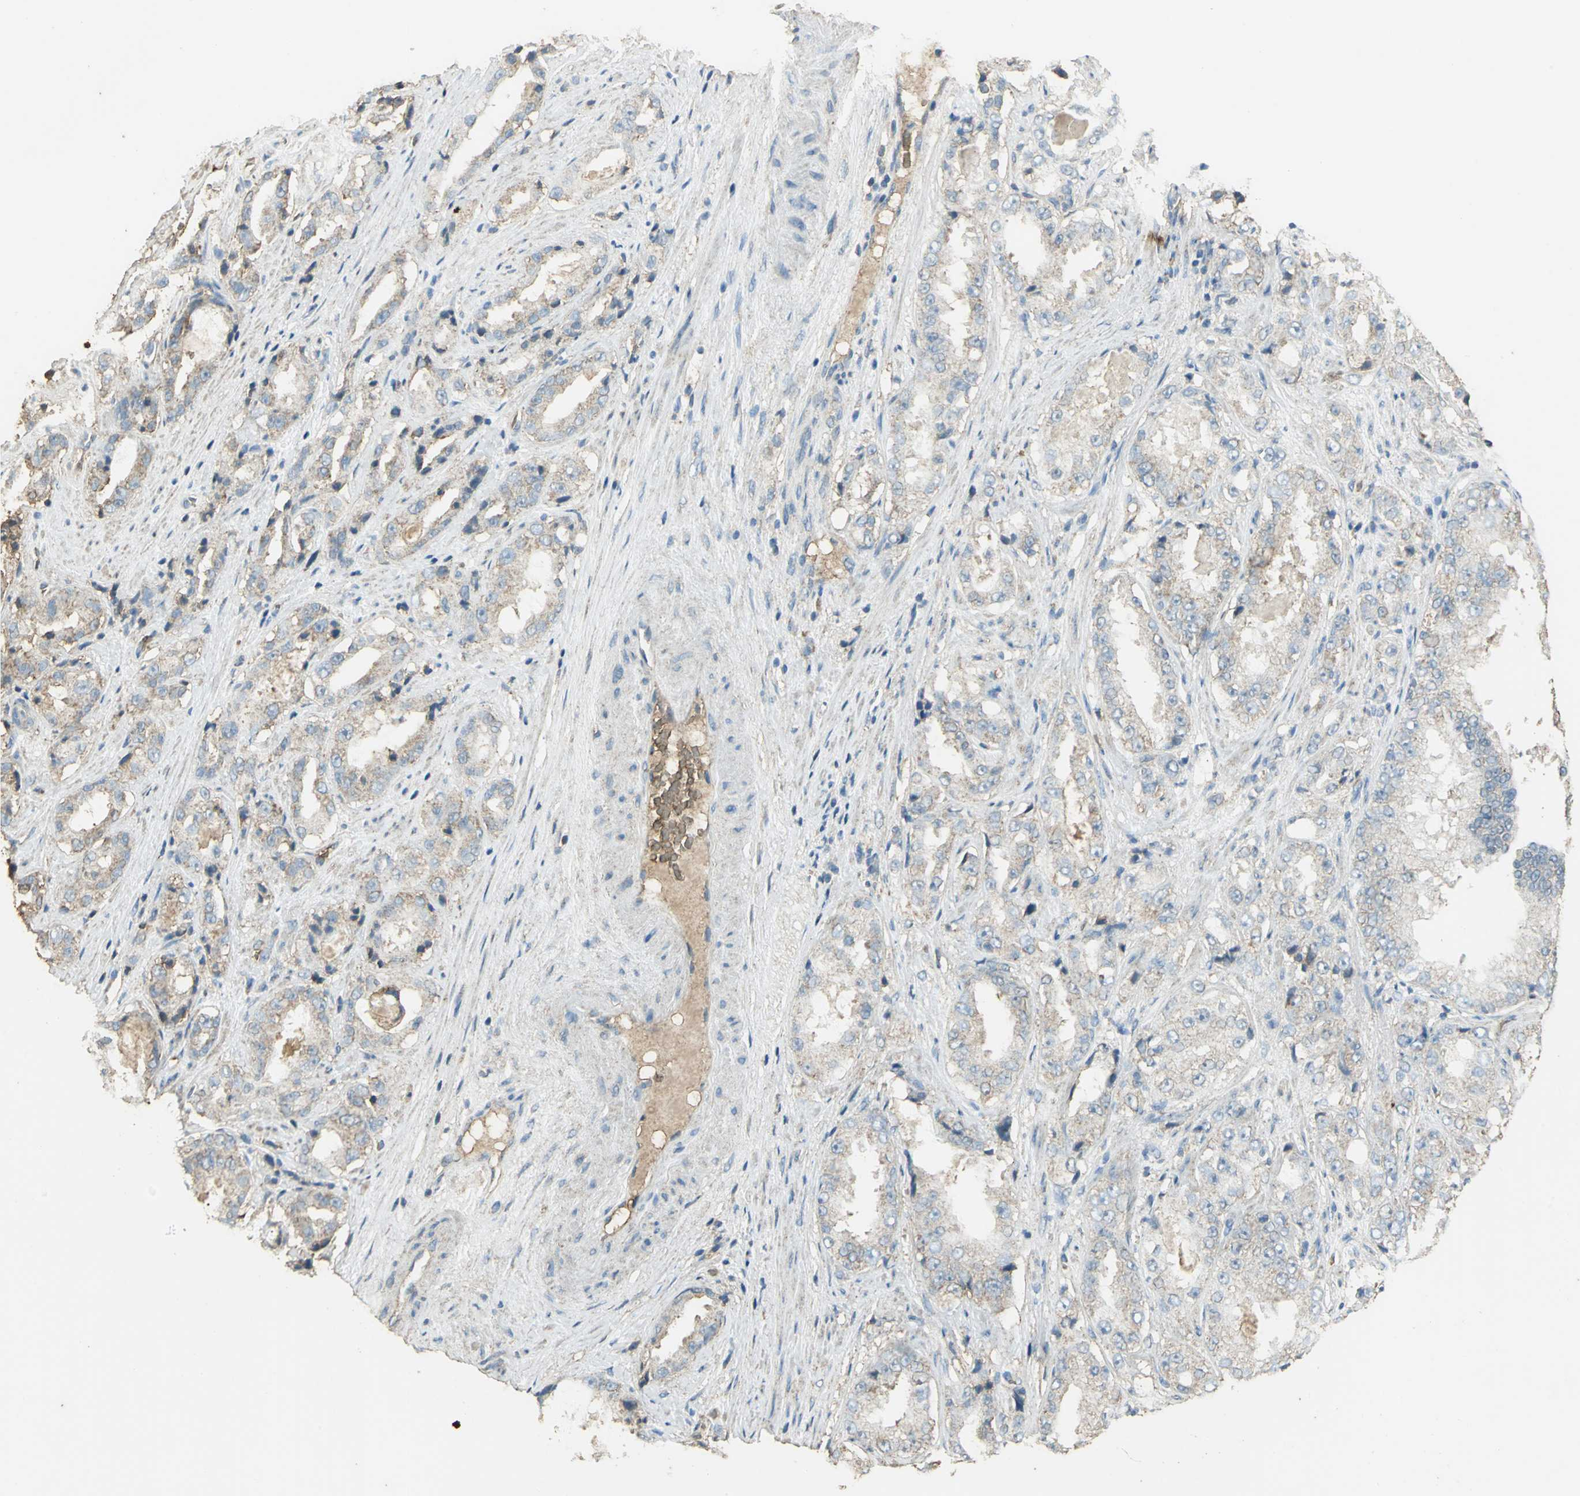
{"staining": {"intensity": "weak", "quantity": ">75%", "location": "cytoplasmic/membranous"}, "tissue": "prostate cancer", "cell_type": "Tumor cells", "image_type": "cancer", "snomed": [{"axis": "morphology", "description": "Adenocarcinoma, High grade"}, {"axis": "topography", "description": "Prostate"}], "caption": "Protein staining of prostate cancer tissue demonstrates weak cytoplasmic/membranous staining in about >75% of tumor cells. (DAB = brown stain, brightfield microscopy at high magnification).", "gene": "TRAPPC2", "patient": {"sex": "male", "age": 73}}